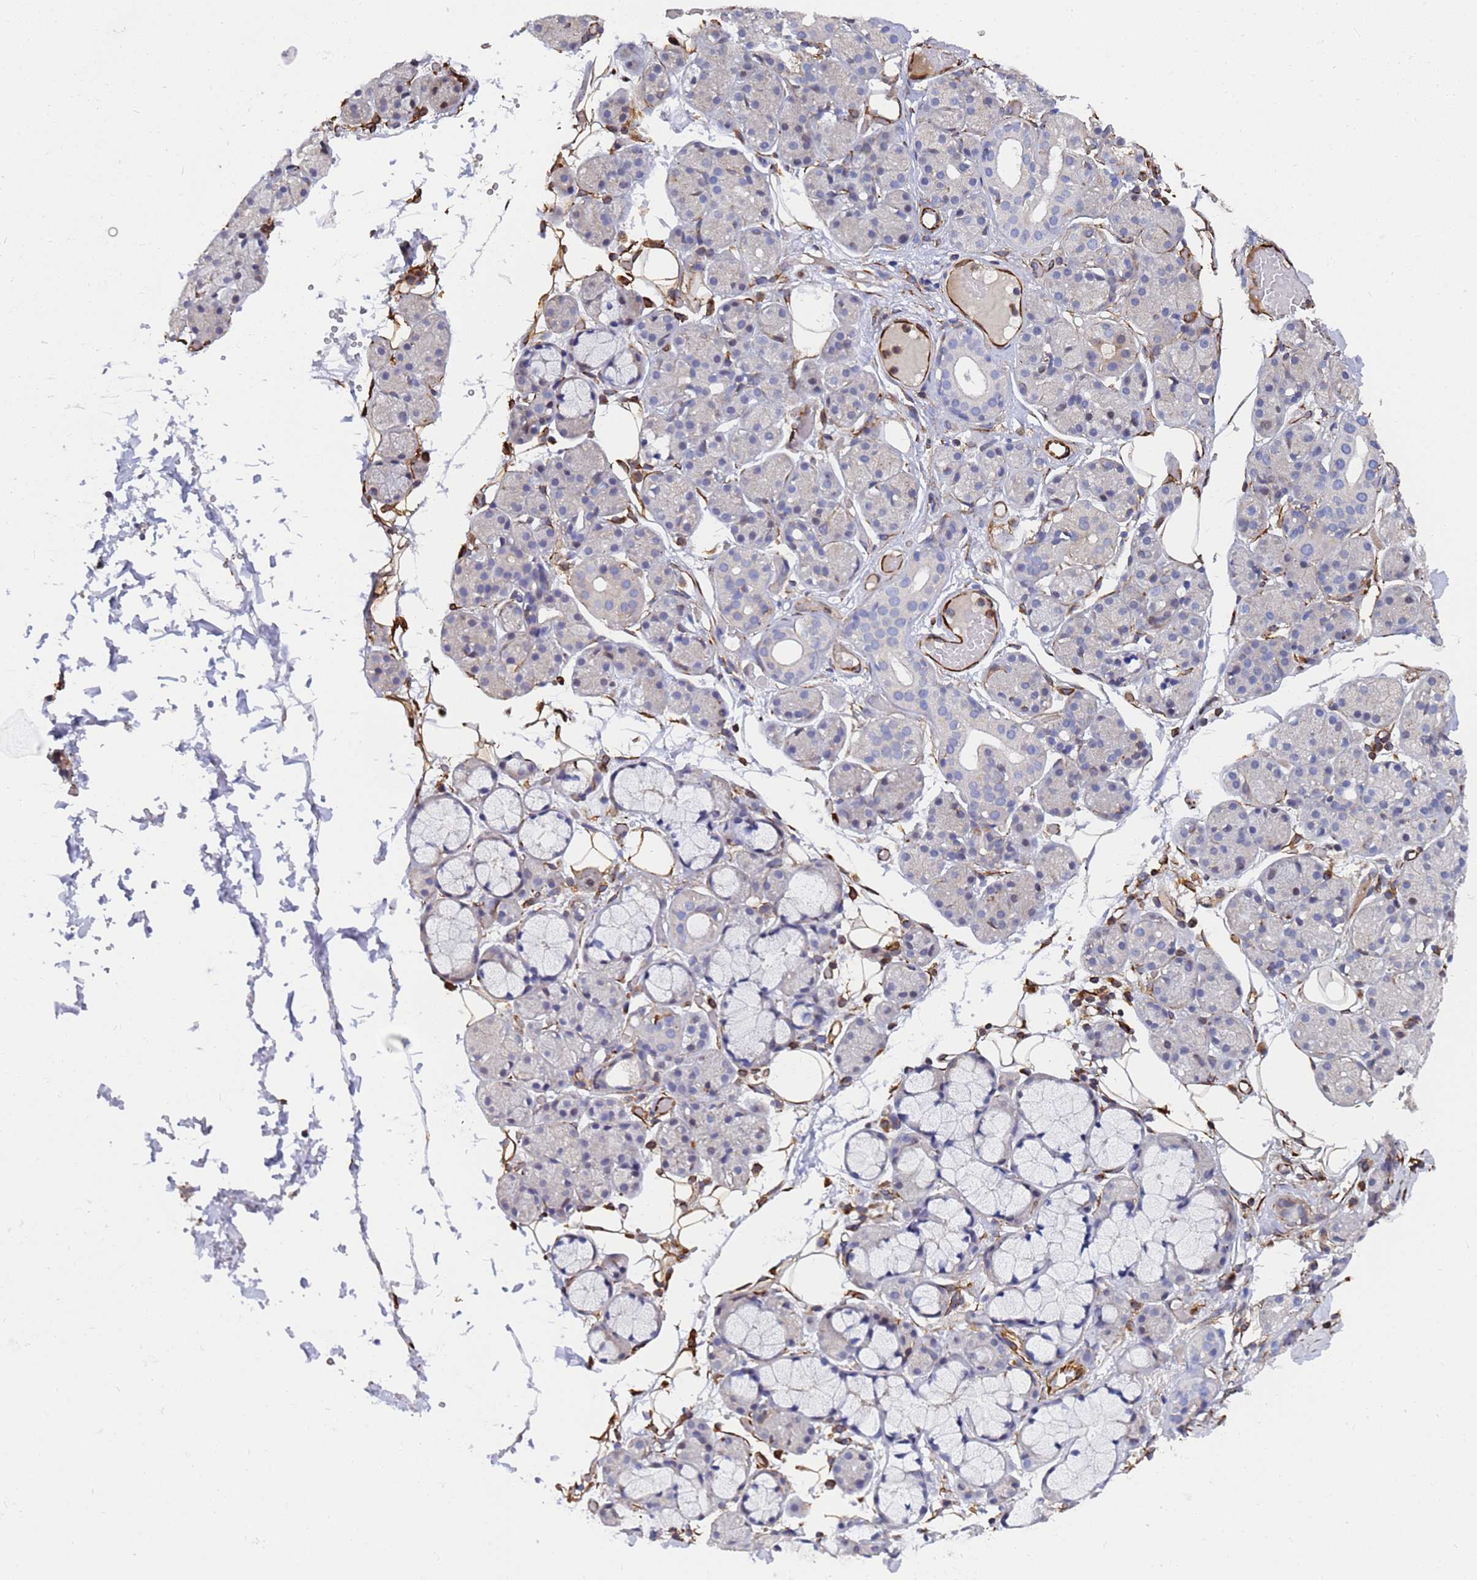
{"staining": {"intensity": "negative", "quantity": "none", "location": "none"}, "tissue": "salivary gland", "cell_type": "Glandular cells", "image_type": "normal", "snomed": [{"axis": "morphology", "description": "Normal tissue, NOS"}, {"axis": "topography", "description": "Salivary gland"}], "caption": "This is a histopathology image of immunohistochemistry staining of normal salivary gland, which shows no expression in glandular cells.", "gene": "SYT13", "patient": {"sex": "male", "age": 63}}